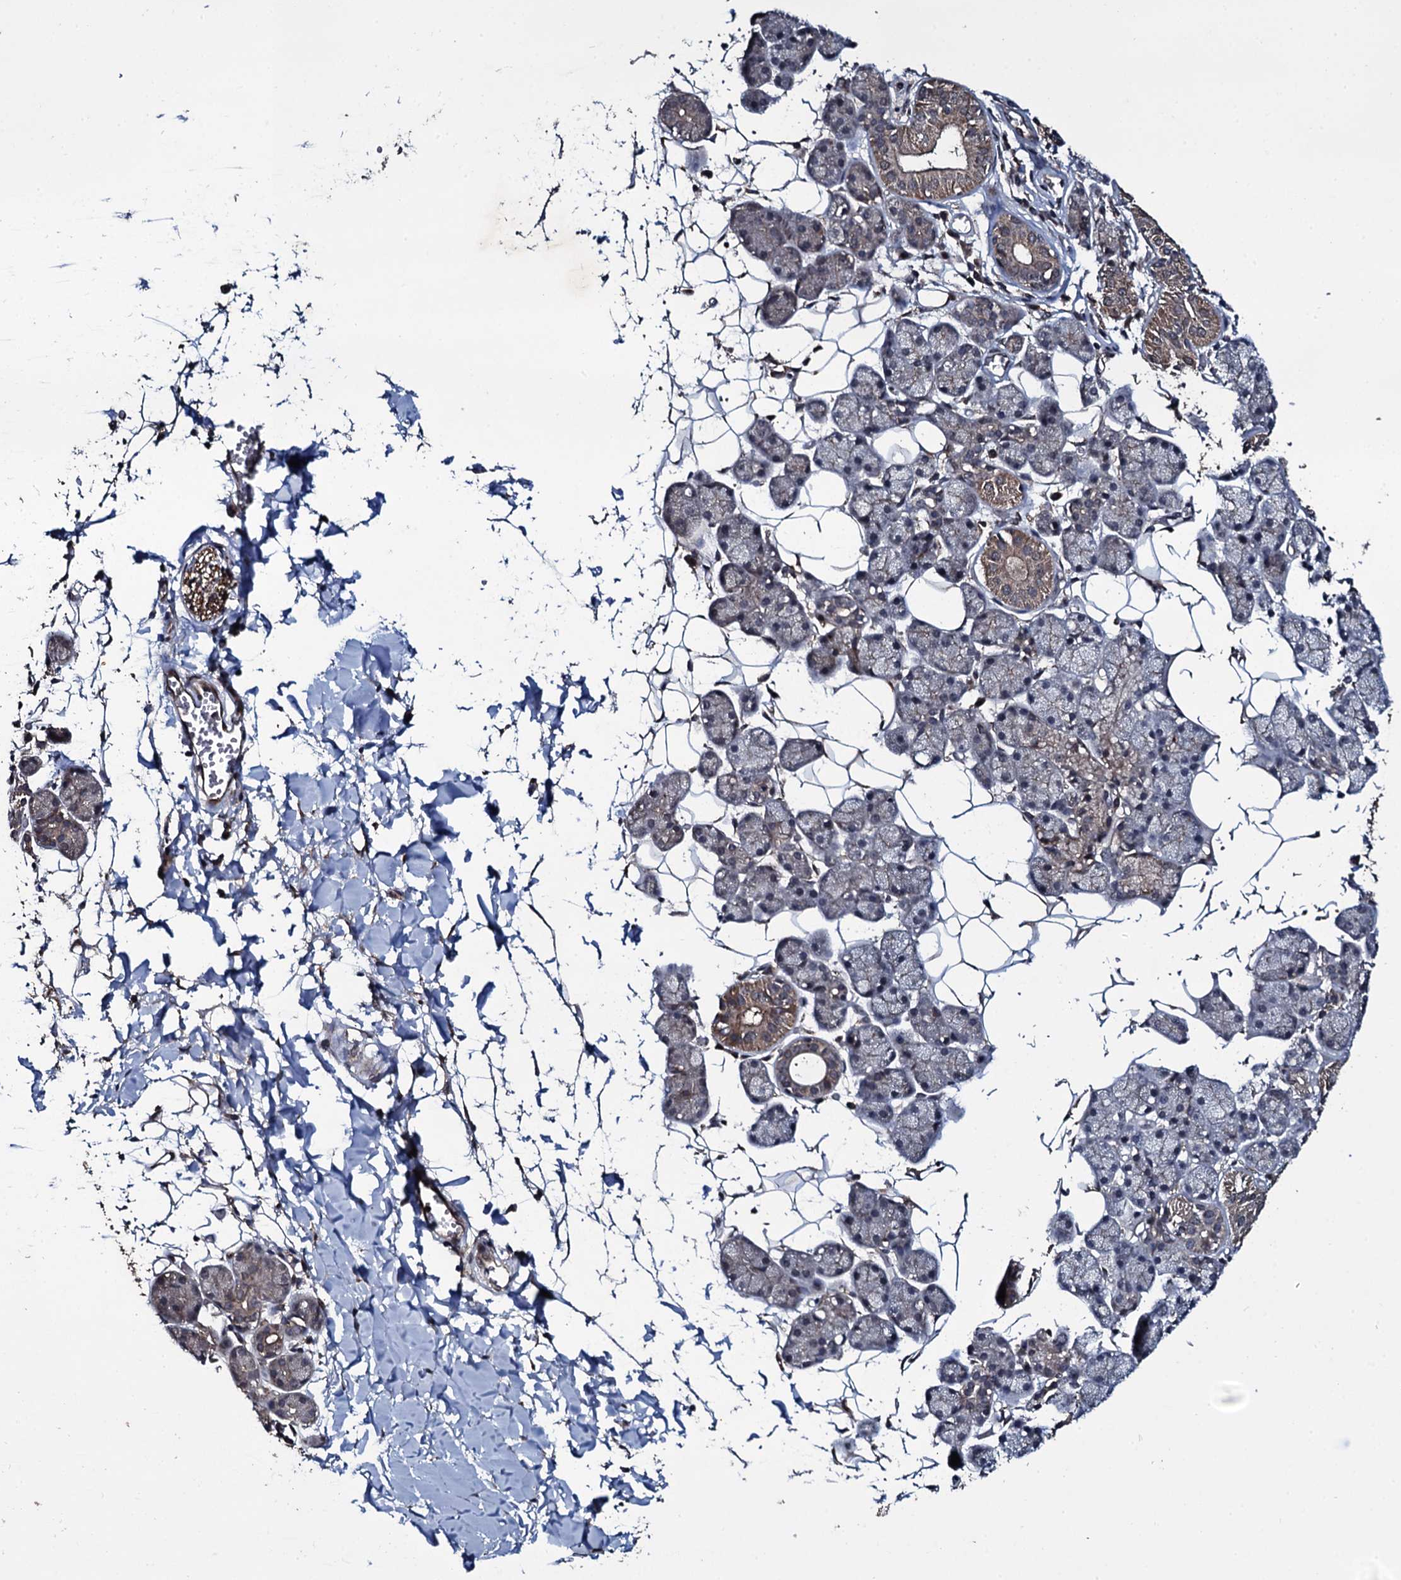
{"staining": {"intensity": "moderate", "quantity": "<25%", "location": "cytoplasmic/membranous"}, "tissue": "salivary gland", "cell_type": "Glandular cells", "image_type": "normal", "snomed": [{"axis": "morphology", "description": "Normal tissue, NOS"}, {"axis": "topography", "description": "Salivary gland"}], "caption": "A low amount of moderate cytoplasmic/membranous staining is appreciated in about <25% of glandular cells in unremarkable salivary gland.", "gene": "MRPS31", "patient": {"sex": "female", "age": 33}}